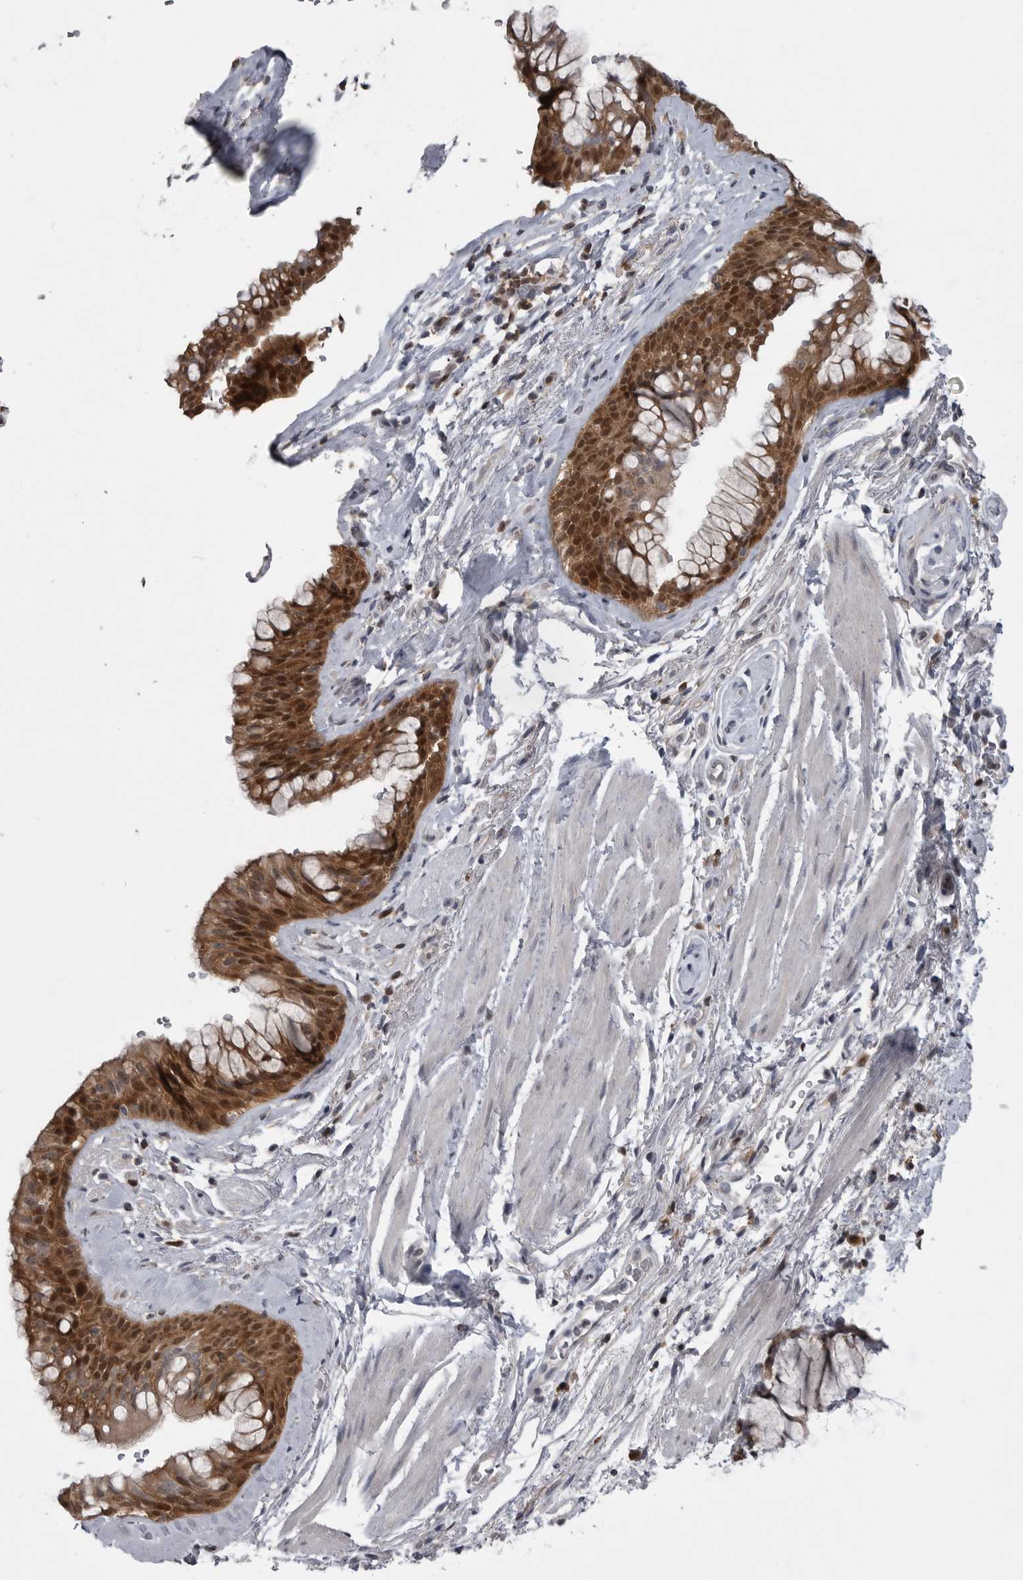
{"staining": {"intensity": "strong", "quantity": ">75%", "location": "cytoplasmic/membranous,nuclear"}, "tissue": "bronchus", "cell_type": "Respiratory epithelial cells", "image_type": "normal", "snomed": [{"axis": "morphology", "description": "Normal tissue, NOS"}, {"axis": "topography", "description": "Cartilage tissue"}, {"axis": "topography", "description": "Bronchus"}], "caption": "A micrograph of bronchus stained for a protein displays strong cytoplasmic/membranous,nuclear brown staining in respiratory epithelial cells. (DAB IHC, brown staining for protein, blue staining for nuclei).", "gene": "MAPK13", "patient": {"sex": "female", "age": 53}}